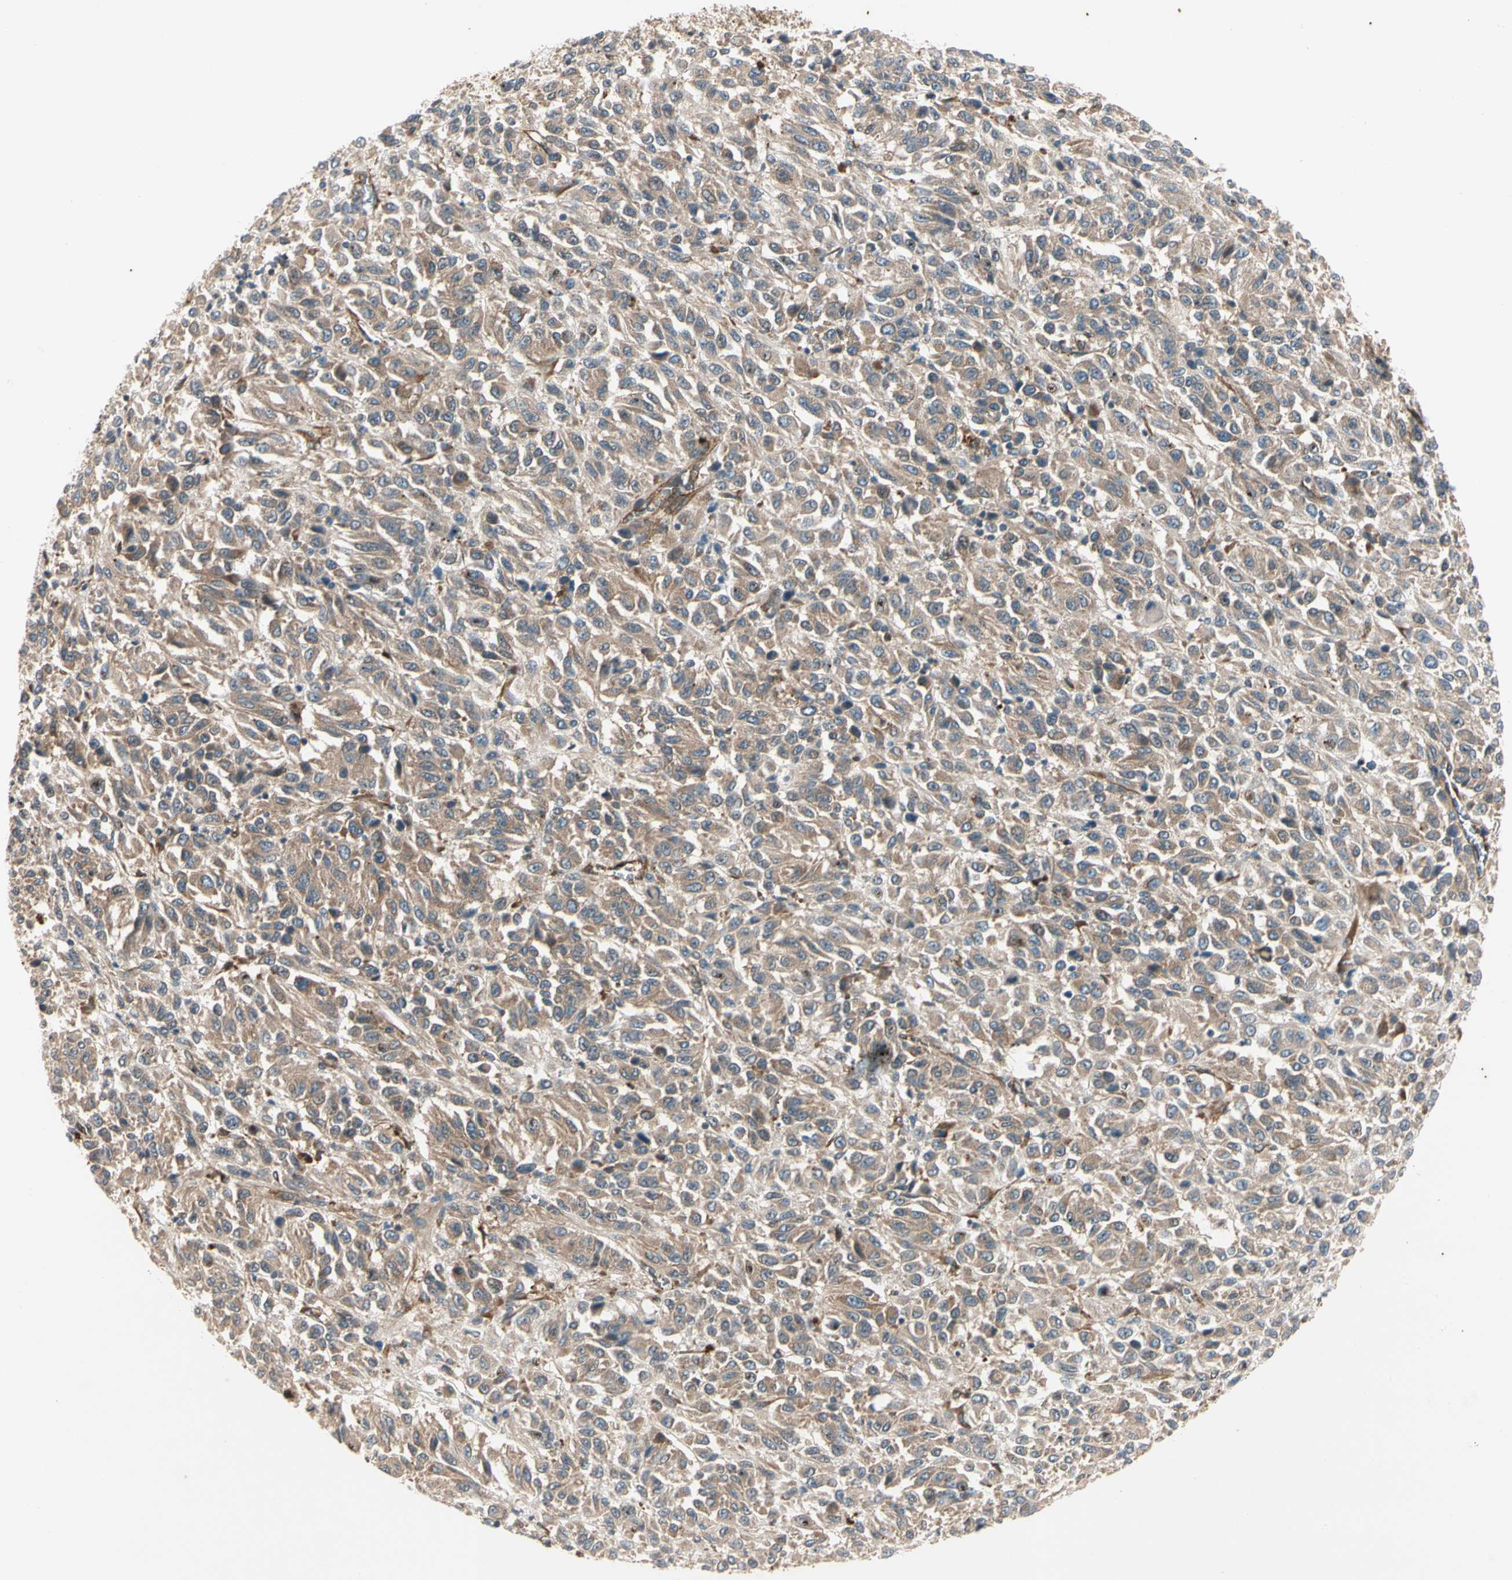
{"staining": {"intensity": "moderate", "quantity": ">75%", "location": "cytoplasmic/membranous"}, "tissue": "melanoma", "cell_type": "Tumor cells", "image_type": "cancer", "snomed": [{"axis": "morphology", "description": "Malignant melanoma, Metastatic site"}, {"axis": "topography", "description": "Lung"}], "caption": "Human malignant melanoma (metastatic site) stained with a protein marker reveals moderate staining in tumor cells.", "gene": "ROCK2", "patient": {"sex": "male", "age": 64}}